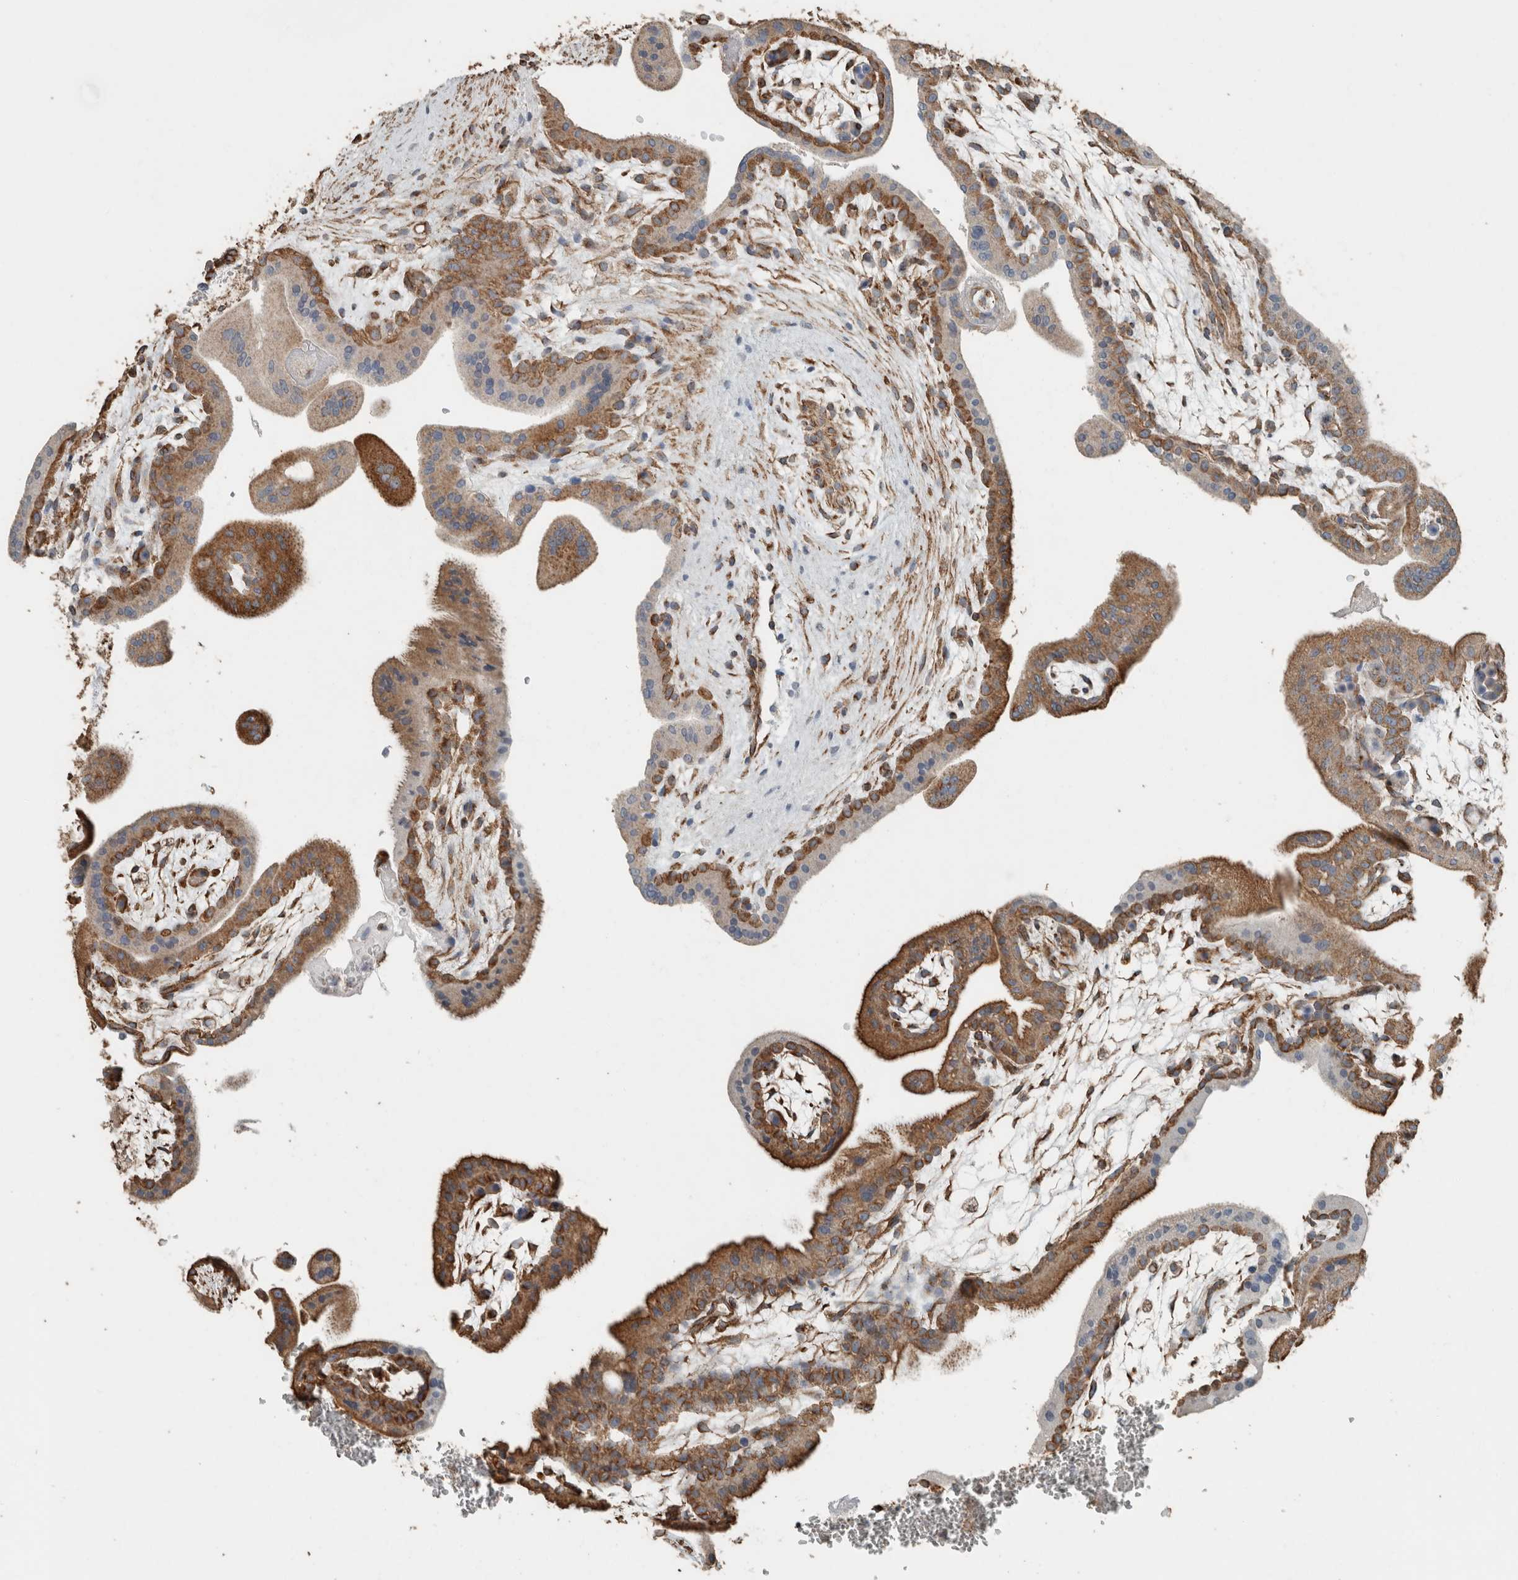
{"staining": {"intensity": "moderate", "quantity": ">75%", "location": "cytoplasmic/membranous"}, "tissue": "placenta", "cell_type": "Decidual cells", "image_type": "normal", "snomed": [{"axis": "morphology", "description": "Normal tissue, NOS"}, {"axis": "topography", "description": "Placenta"}], "caption": "This image displays IHC staining of unremarkable human placenta, with medium moderate cytoplasmic/membranous staining in about >75% of decidual cells.", "gene": "ACVR2B", "patient": {"sex": "female", "age": 35}}